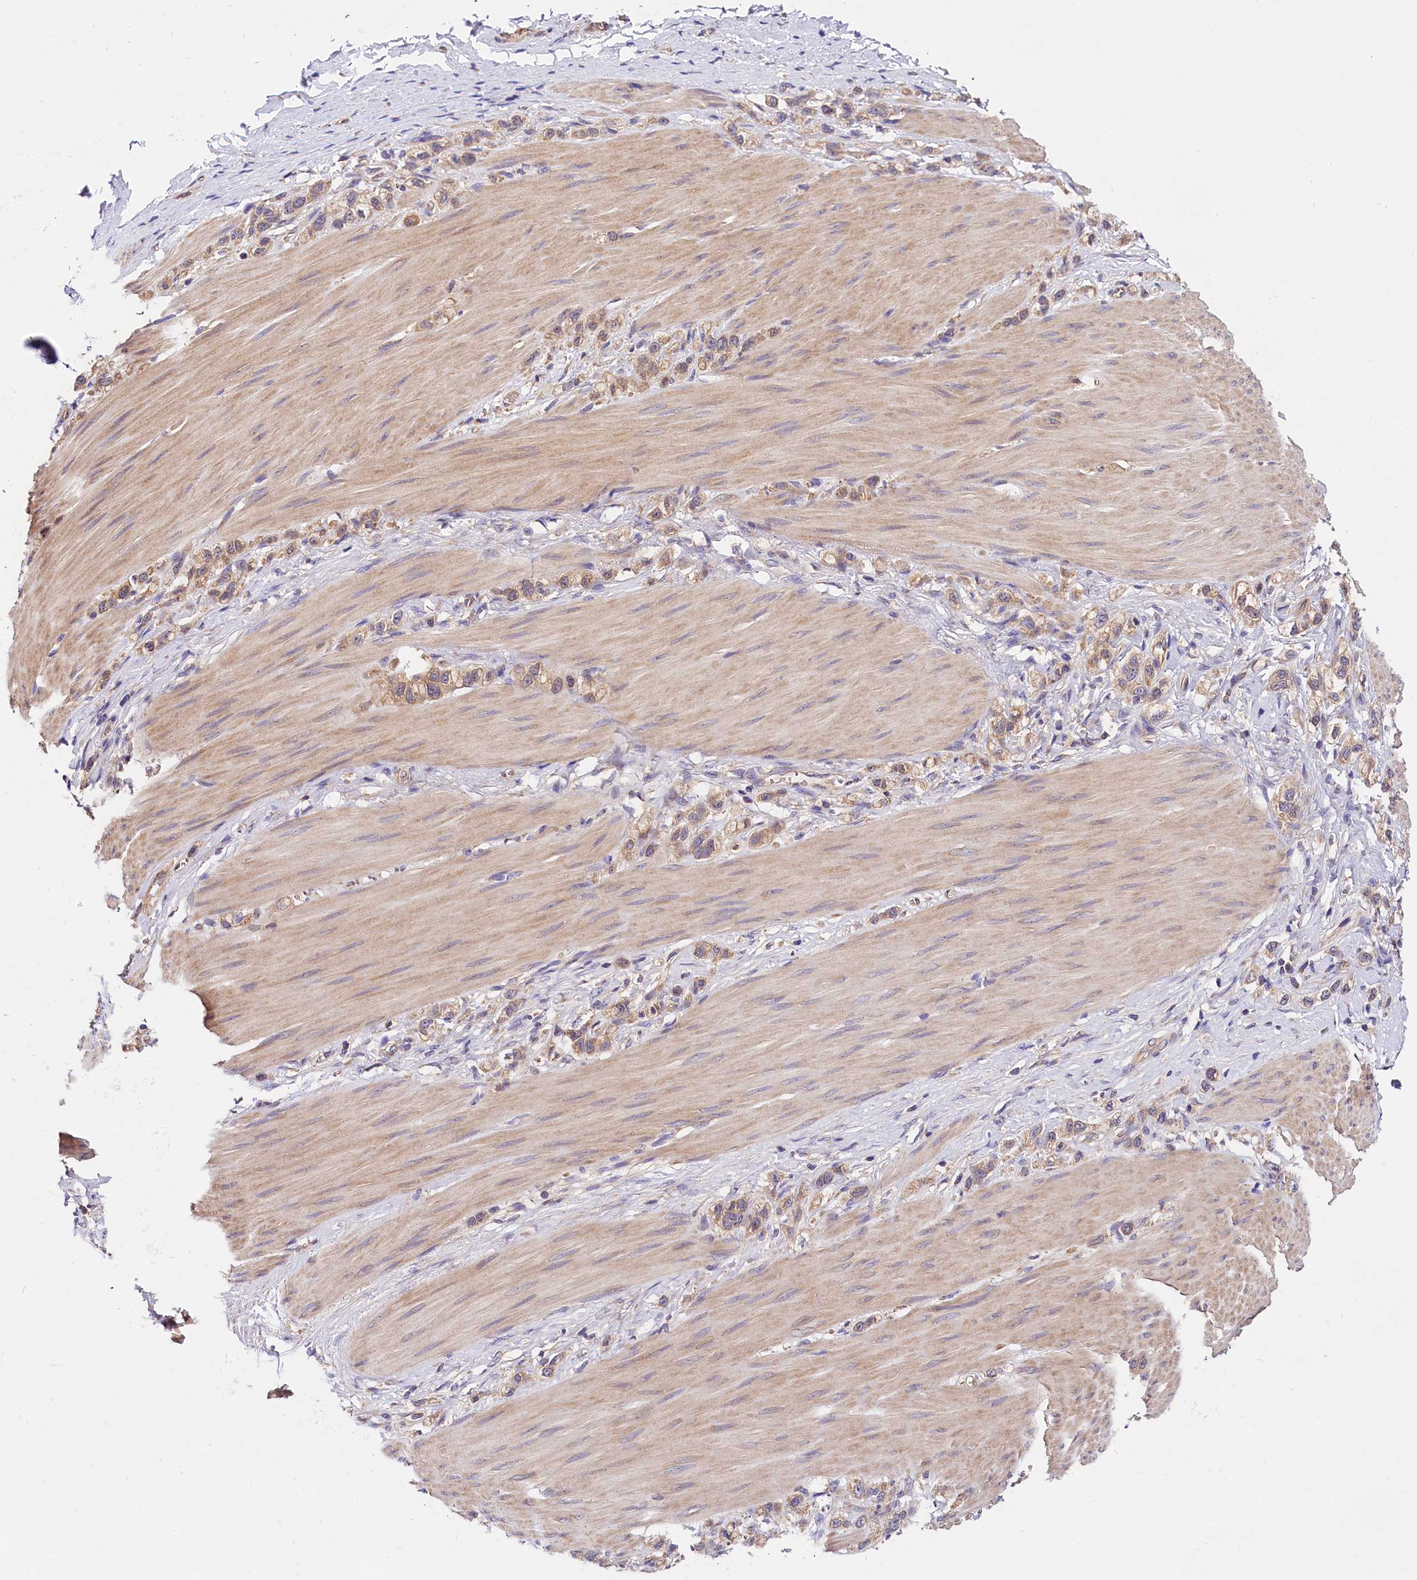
{"staining": {"intensity": "weak", "quantity": ">75%", "location": "cytoplasmic/membranous"}, "tissue": "stomach cancer", "cell_type": "Tumor cells", "image_type": "cancer", "snomed": [{"axis": "morphology", "description": "Adenocarcinoma, NOS"}, {"axis": "topography", "description": "Stomach"}], "caption": "Immunohistochemical staining of human adenocarcinoma (stomach) displays low levels of weak cytoplasmic/membranous expression in approximately >75% of tumor cells.", "gene": "SPG11", "patient": {"sex": "female", "age": 65}}